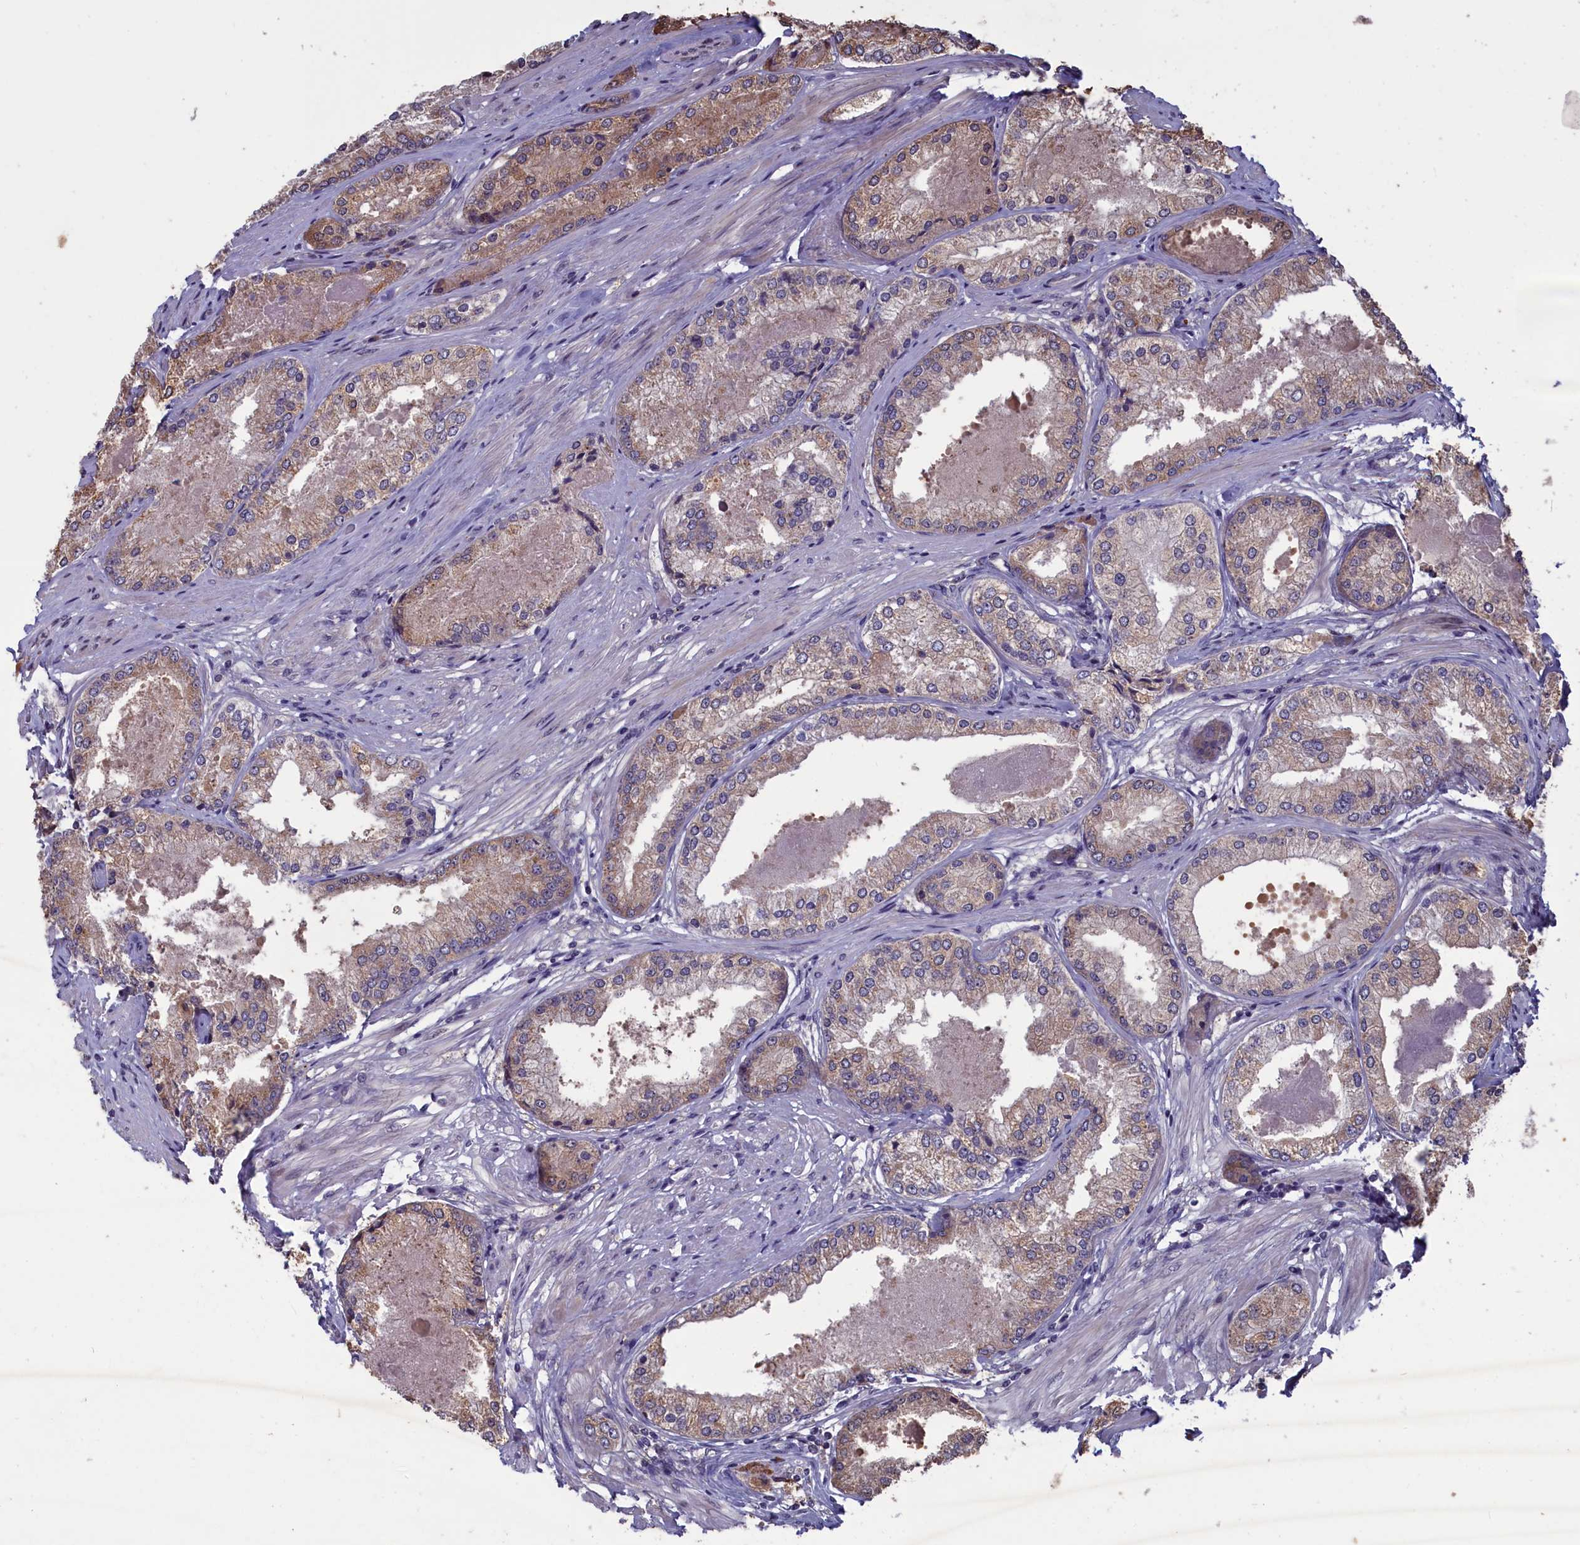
{"staining": {"intensity": "moderate", "quantity": "25%-75%", "location": "cytoplasmic/membranous"}, "tissue": "prostate cancer", "cell_type": "Tumor cells", "image_type": "cancer", "snomed": [{"axis": "morphology", "description": "Adenocarcinoma, Low grade"}, {"axis": "topography", "description": "Prostate"}], "caption": "DAB immunohistochemical staining of human prostate cancer (adenocarcinoma (low-grade)) shows moderate cytoplasmic/membranous protein expression in approximately 25%-75% of tumor cells.", "gene": "CACTIN", "patient": {"sex": "male", "age": 68}}